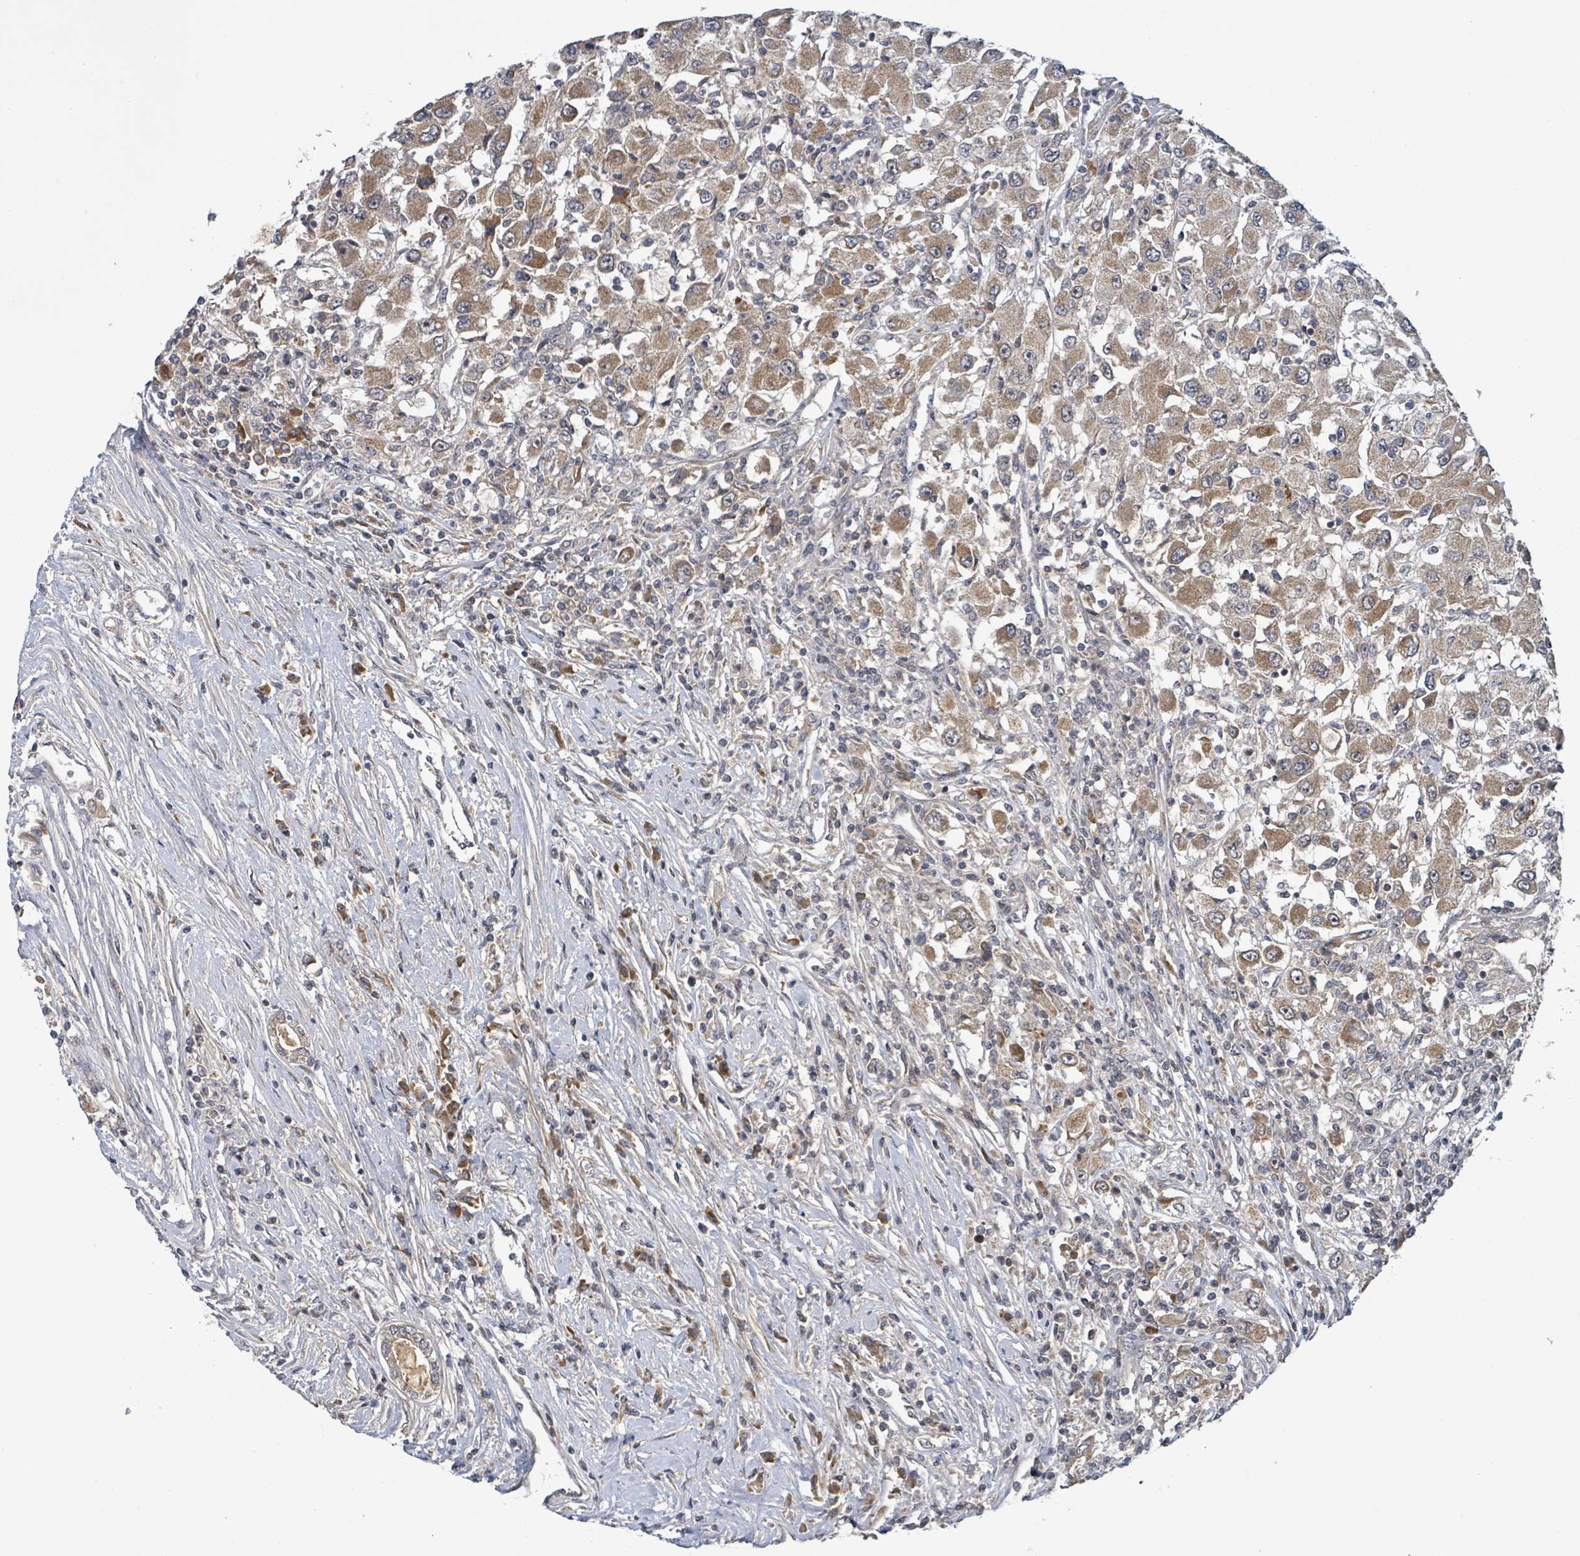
{"staining": {"intensity": "moderate", "quantity": ">75%", "location": "cytoplasmic/membranous"}, "tissue": "renal cancer", "cell_type": "Tumor cells", "image_type": "cancer", "snomed": [{"axis": "morphology", "description": "Adenocarcinoma, NOS"}, {"axis": "topography", "description": "Kidney"}], "caption": "The micrograph shows a brown stain indicating the presence of a protein in the cytoplasmic/membranous of tumor cells in adenocarcinoma (renal). The protein of interest is stained brown, and the nuclei are stained in blue (DAB IHC with brightfield microscopy, high magnification).", "gene": "ITGA11", "patient": {"sex": "female", "age": 67}}